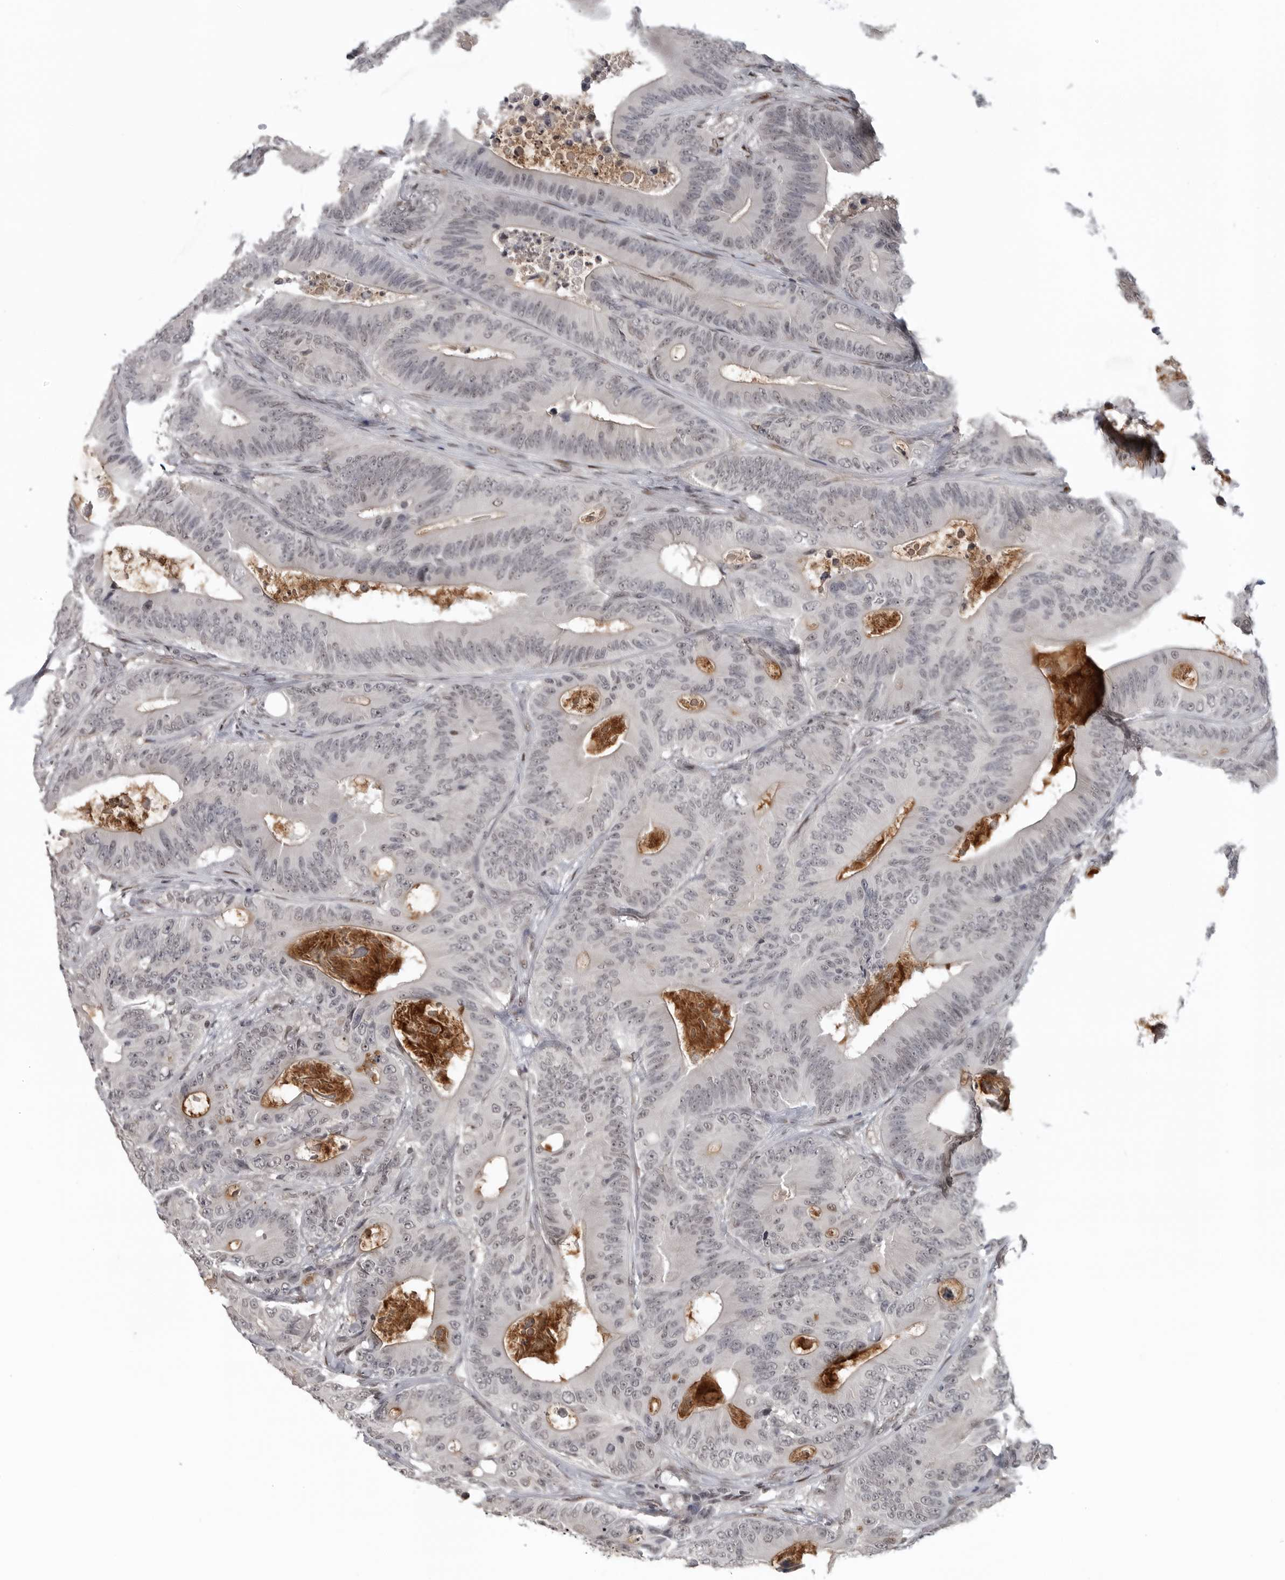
{"staining": {"intensity": "negative", "quantity": "none", "location": "none"}, "tissue": "colorectal cancer", "cell_type": "Tumor cells", "image_type": "cancer", "snomed": [{"axis": "morphology", "description": "Adenocarcinoma, NOS"}, {"axis": "topography", "description": "Colon"}], "caption": "Photomicrograph shows no protein expression in tumor cells of colorectal cancer tissue.", "gene": "C8orf58", "patient": {"sex": "male", "age": 83}}